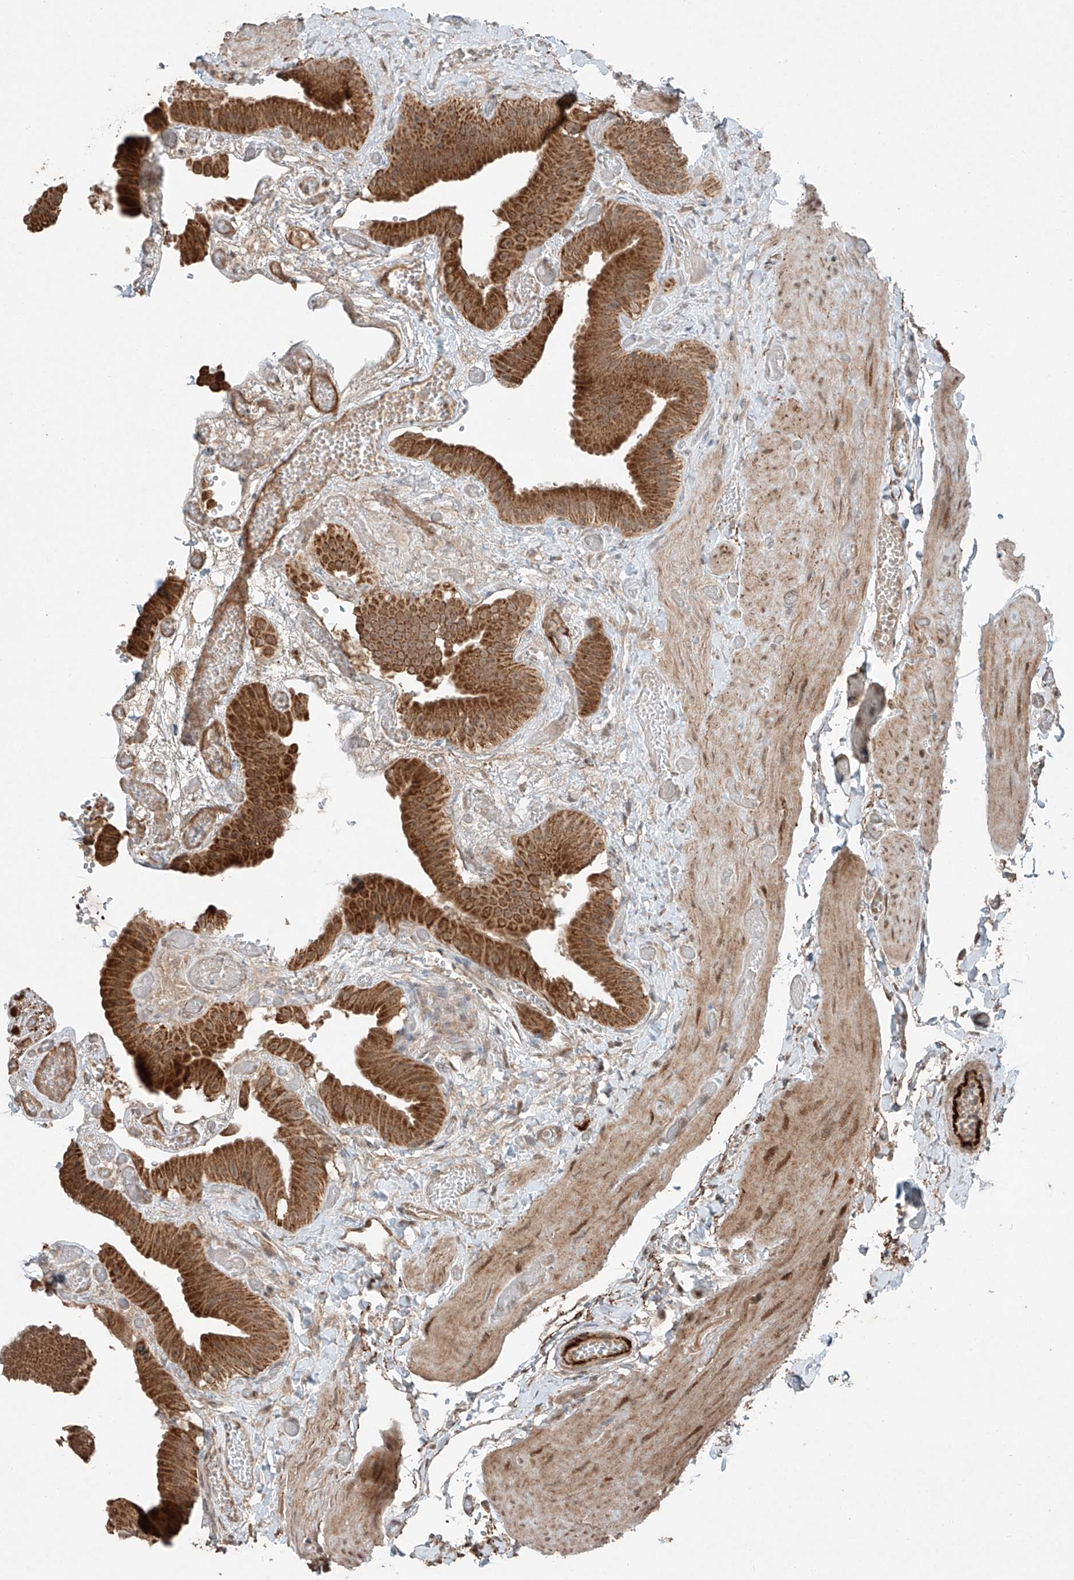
{"staining": {"intensity": "strong", "quantity": ">75%", "location": "cytoplasmic/membranous"}, "tissue": "gallbladder", "cell_type": "Glandular cells", "image_type": "normal", "snomed": [{"axis": "morphology", "description": "Normal tissue, NOS"}, {"axis": "topography", "description": "Gallbladder"}], "caption": "Brown immunohistochemical staining in normal gallbladder shows strong cytoplasmic/membranous expression in approximately >75% of glandular cells.", "gene": "ZNF620", "patient": {"sex": "female", "age": 64}}